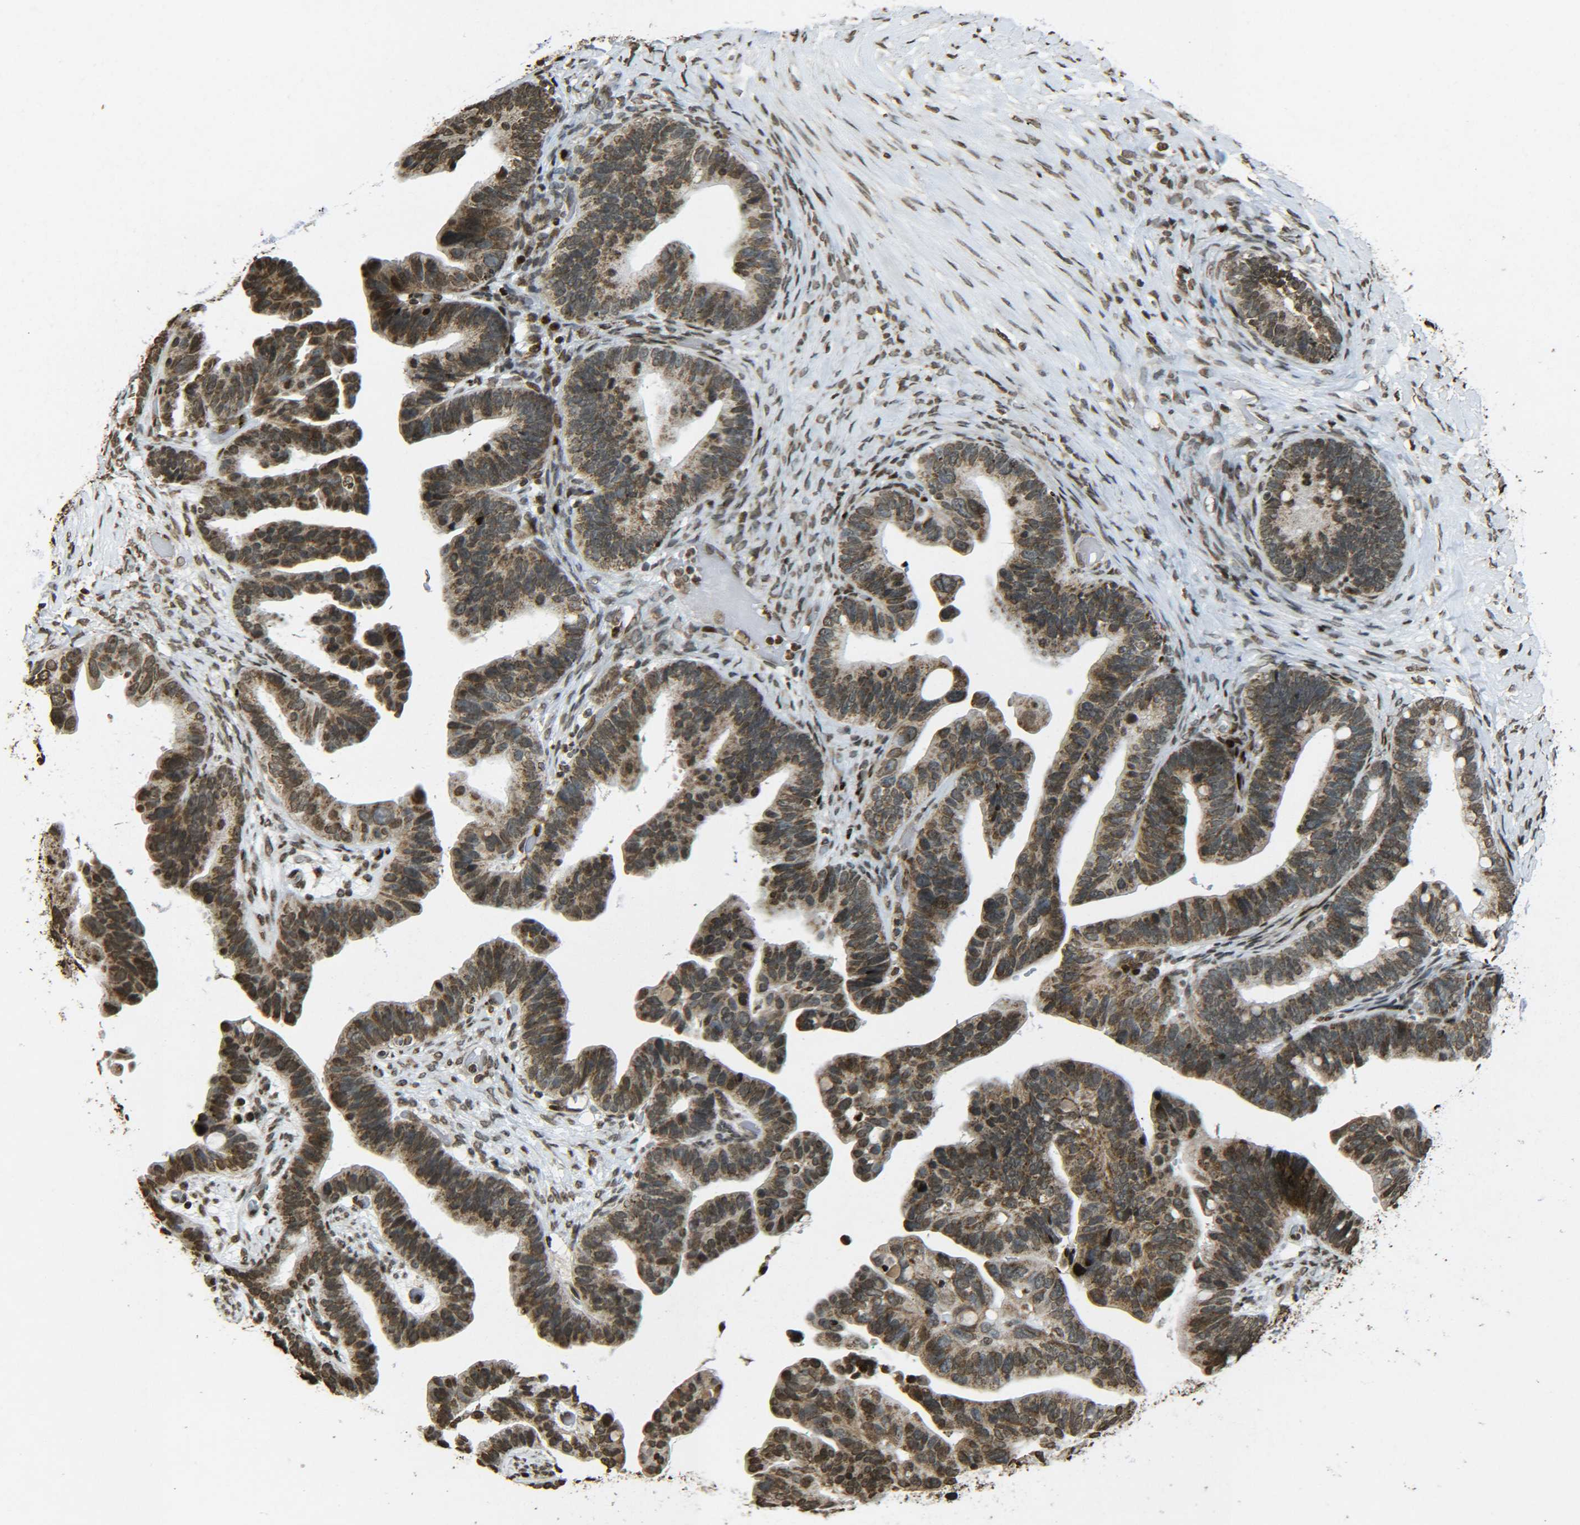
{"staining": {"intensity": "moderate", "quantity": ">75%", "location": "cytoplasmic/membranous,nuclear"}, "tissue": "ovarian cancer", "cell_type": "Tumor cells", "image_type": "cancer", "snomed": [{"axis": "morphology", "description": "Cystadenocarcinoma, serous, NOS"}, {"axis": "topography", "description": "Ovary"}], "caption": "Protein staining of serous cystadenocarcinoma (ovarian) tissue demonstrates moderate cytoplasmic/membranous and nuclear positivity in approximately >75% of tumor cells. The staining is performed using DAB brown chromogen to label protein expression. The nuclei are counter-stained blue using hematoxylin.", "gene": "NEUROG2", "patient": {"sex": "female", "age": 56}}